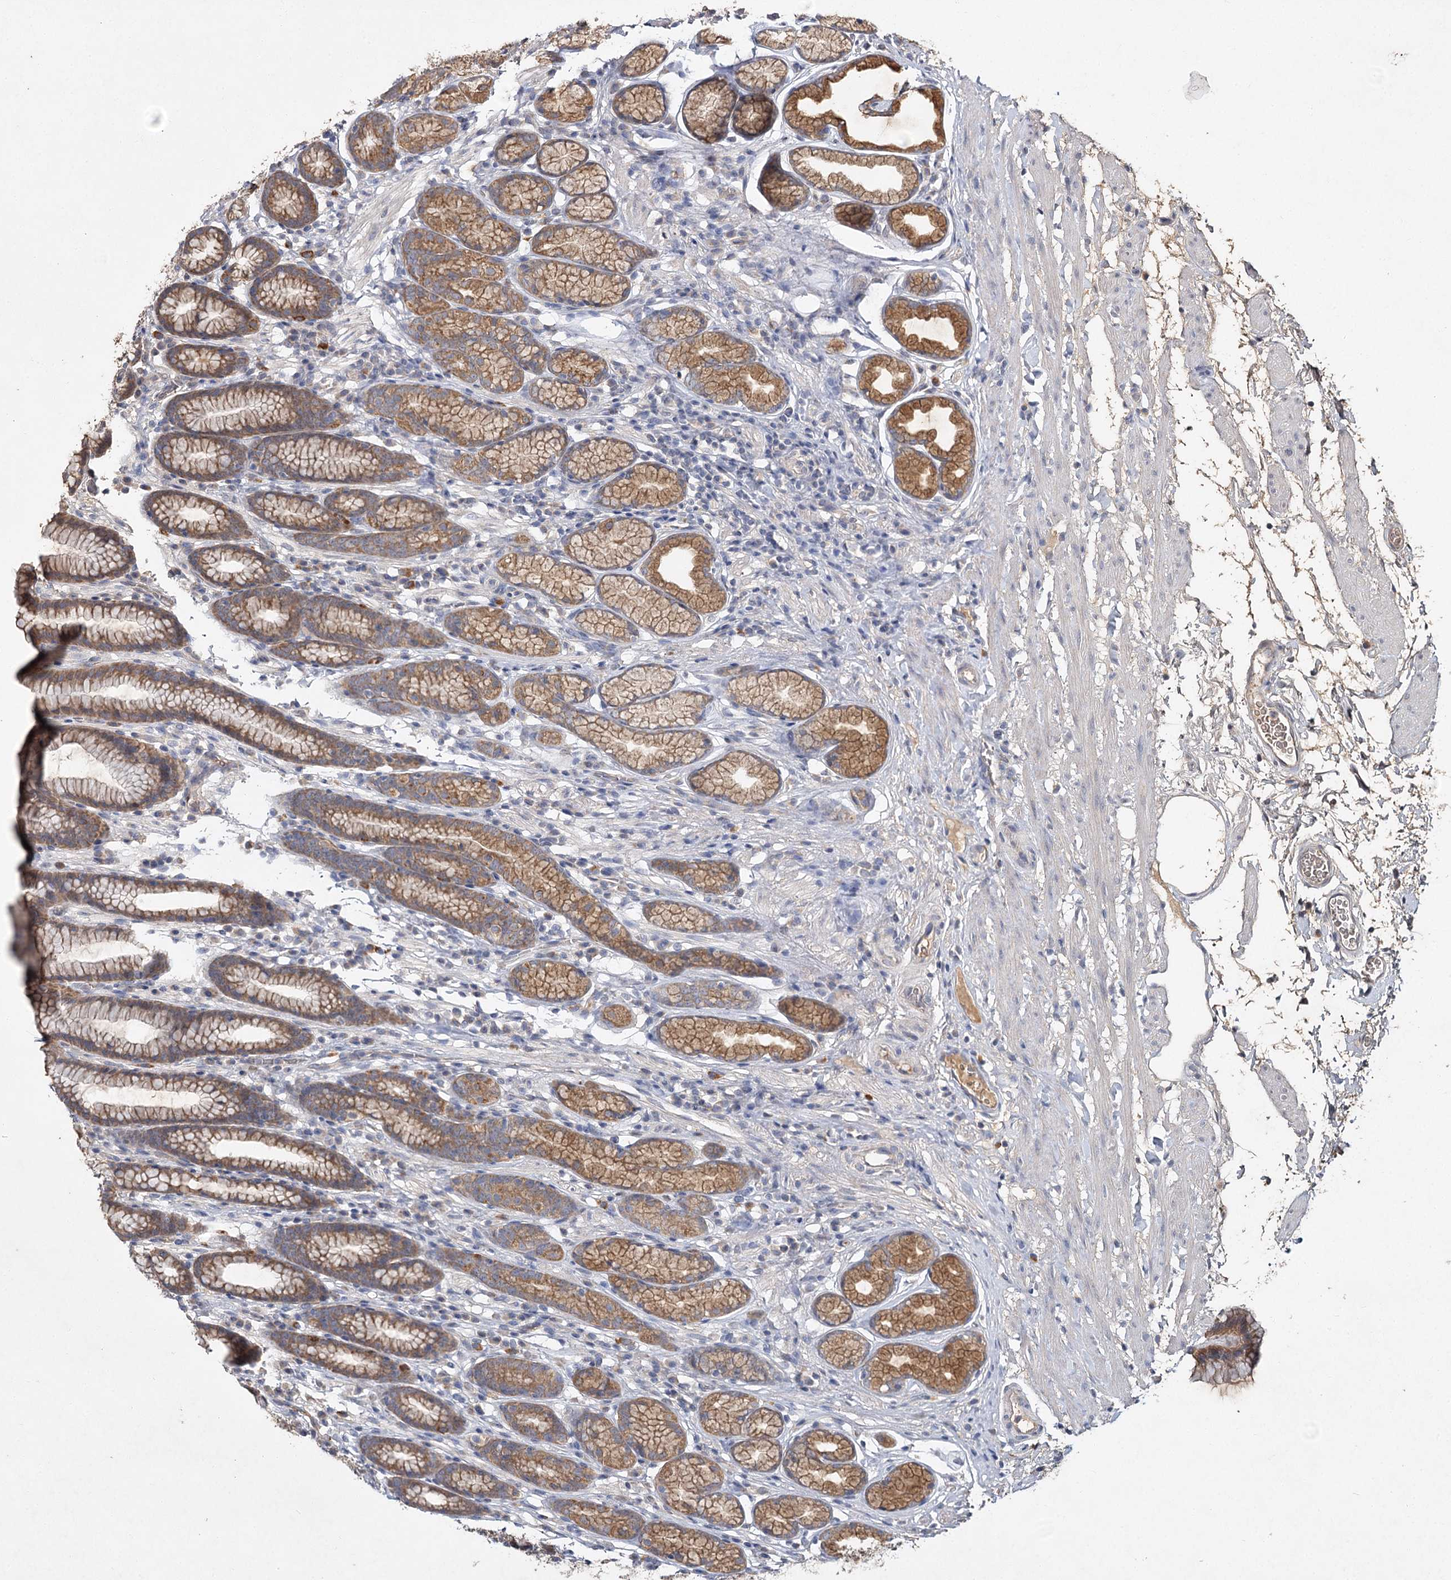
{"staining": {"intensity": "moderate", "quantity": ">75%", "location": "cytoplasmic/membranous"}, "tissue": "stomach", "cell_type": "Glandular cells", "image_type": "normal", "snomed": [{"axis": "morphology", "description": "Normal tissue, NOS"}, {"axis": "topography", "description": "Stomach"}], "caption": "A medium amount of moderate cytoplasmic/membranous positivity is present in about >75% of glandular cells in normal stomach. The staining was performed using DAB (3,3'-diaminobenzidine) to visualize the protein expression in brown, while the nuclei were stained in blue with hematoxylin (Magnification: 20x).", "gene": "MFN1", "patient": {"sex": "male", "age": 42}}